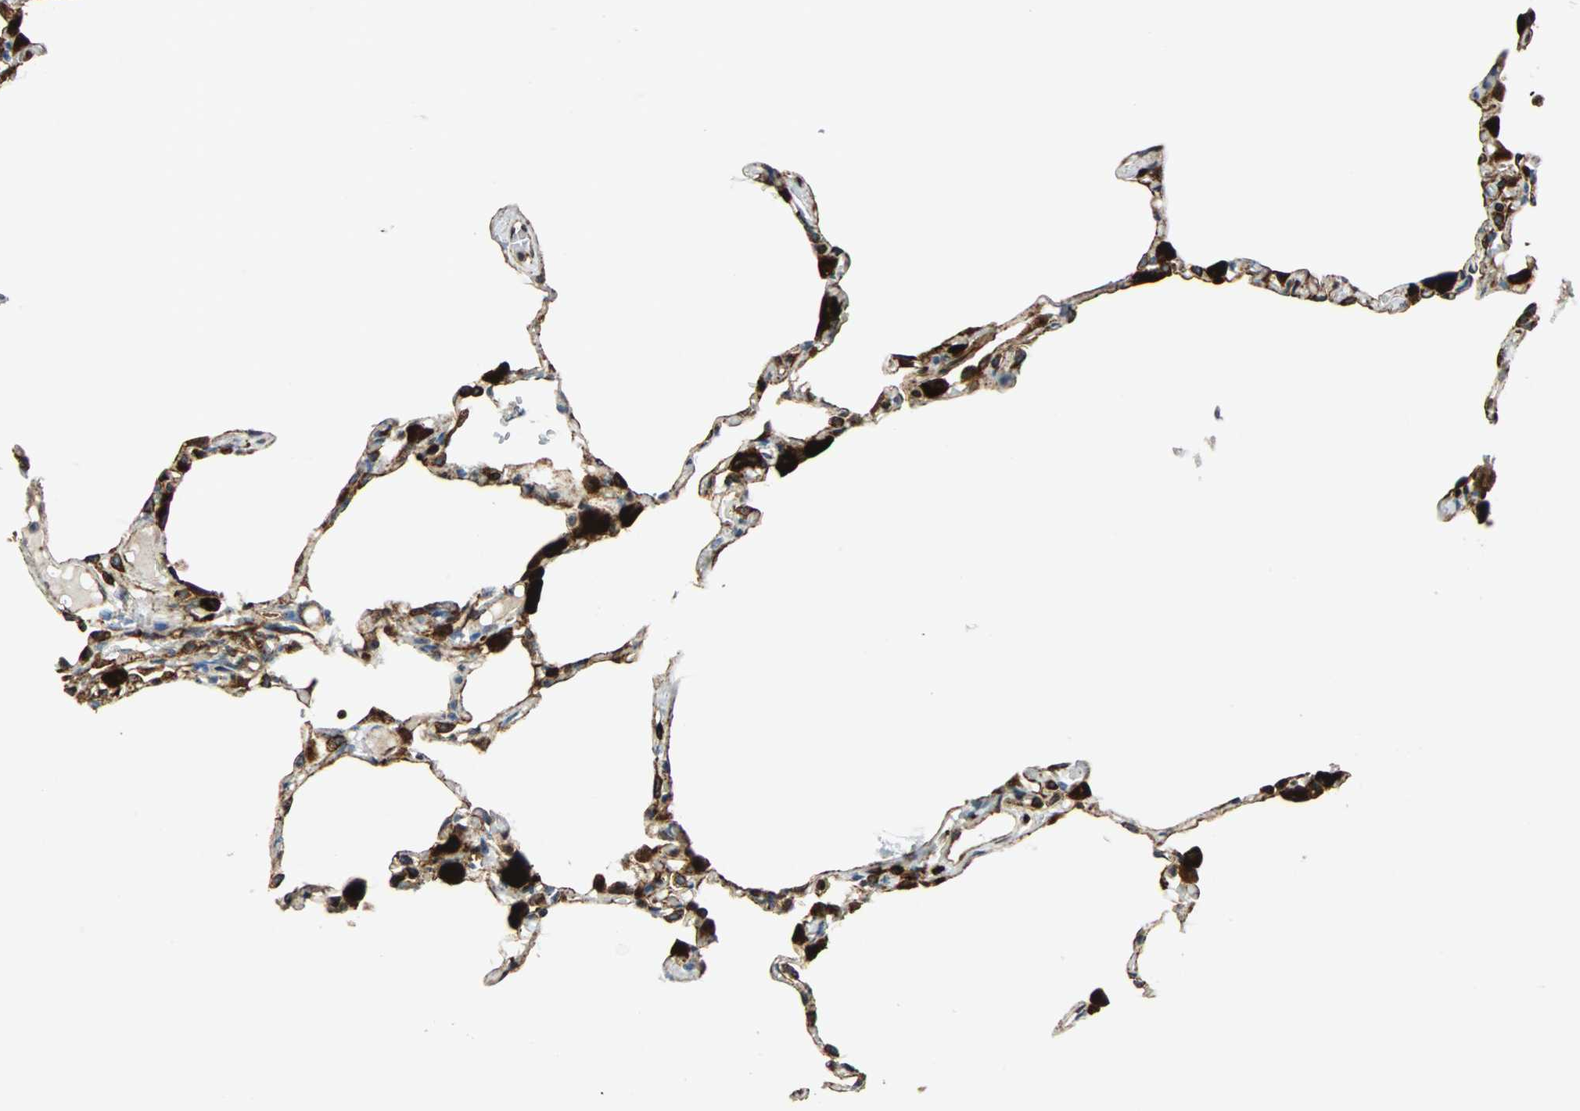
{"staining": {"intensity": "strong", "quantity": ">75%", "location": "cytoplasmic/membranous"}, "tissue": "lung", "cell_type": "Alveolar cells", "image_type": "normal", "snomed": [{"axis": "morphology", "description": "Normal tissue, NOS"}, {"axis": "topography", "description": "Lung"}], "caption": "Immunohistochemical staining of normal lung shows strong cytoplasmic/membranous protein expression in about >75% of alveolar cells. (IHC, brightfield microscopy, high magnification).", "gene": "TUBA4A", "patient": {"sex": "female", "age": 49}}